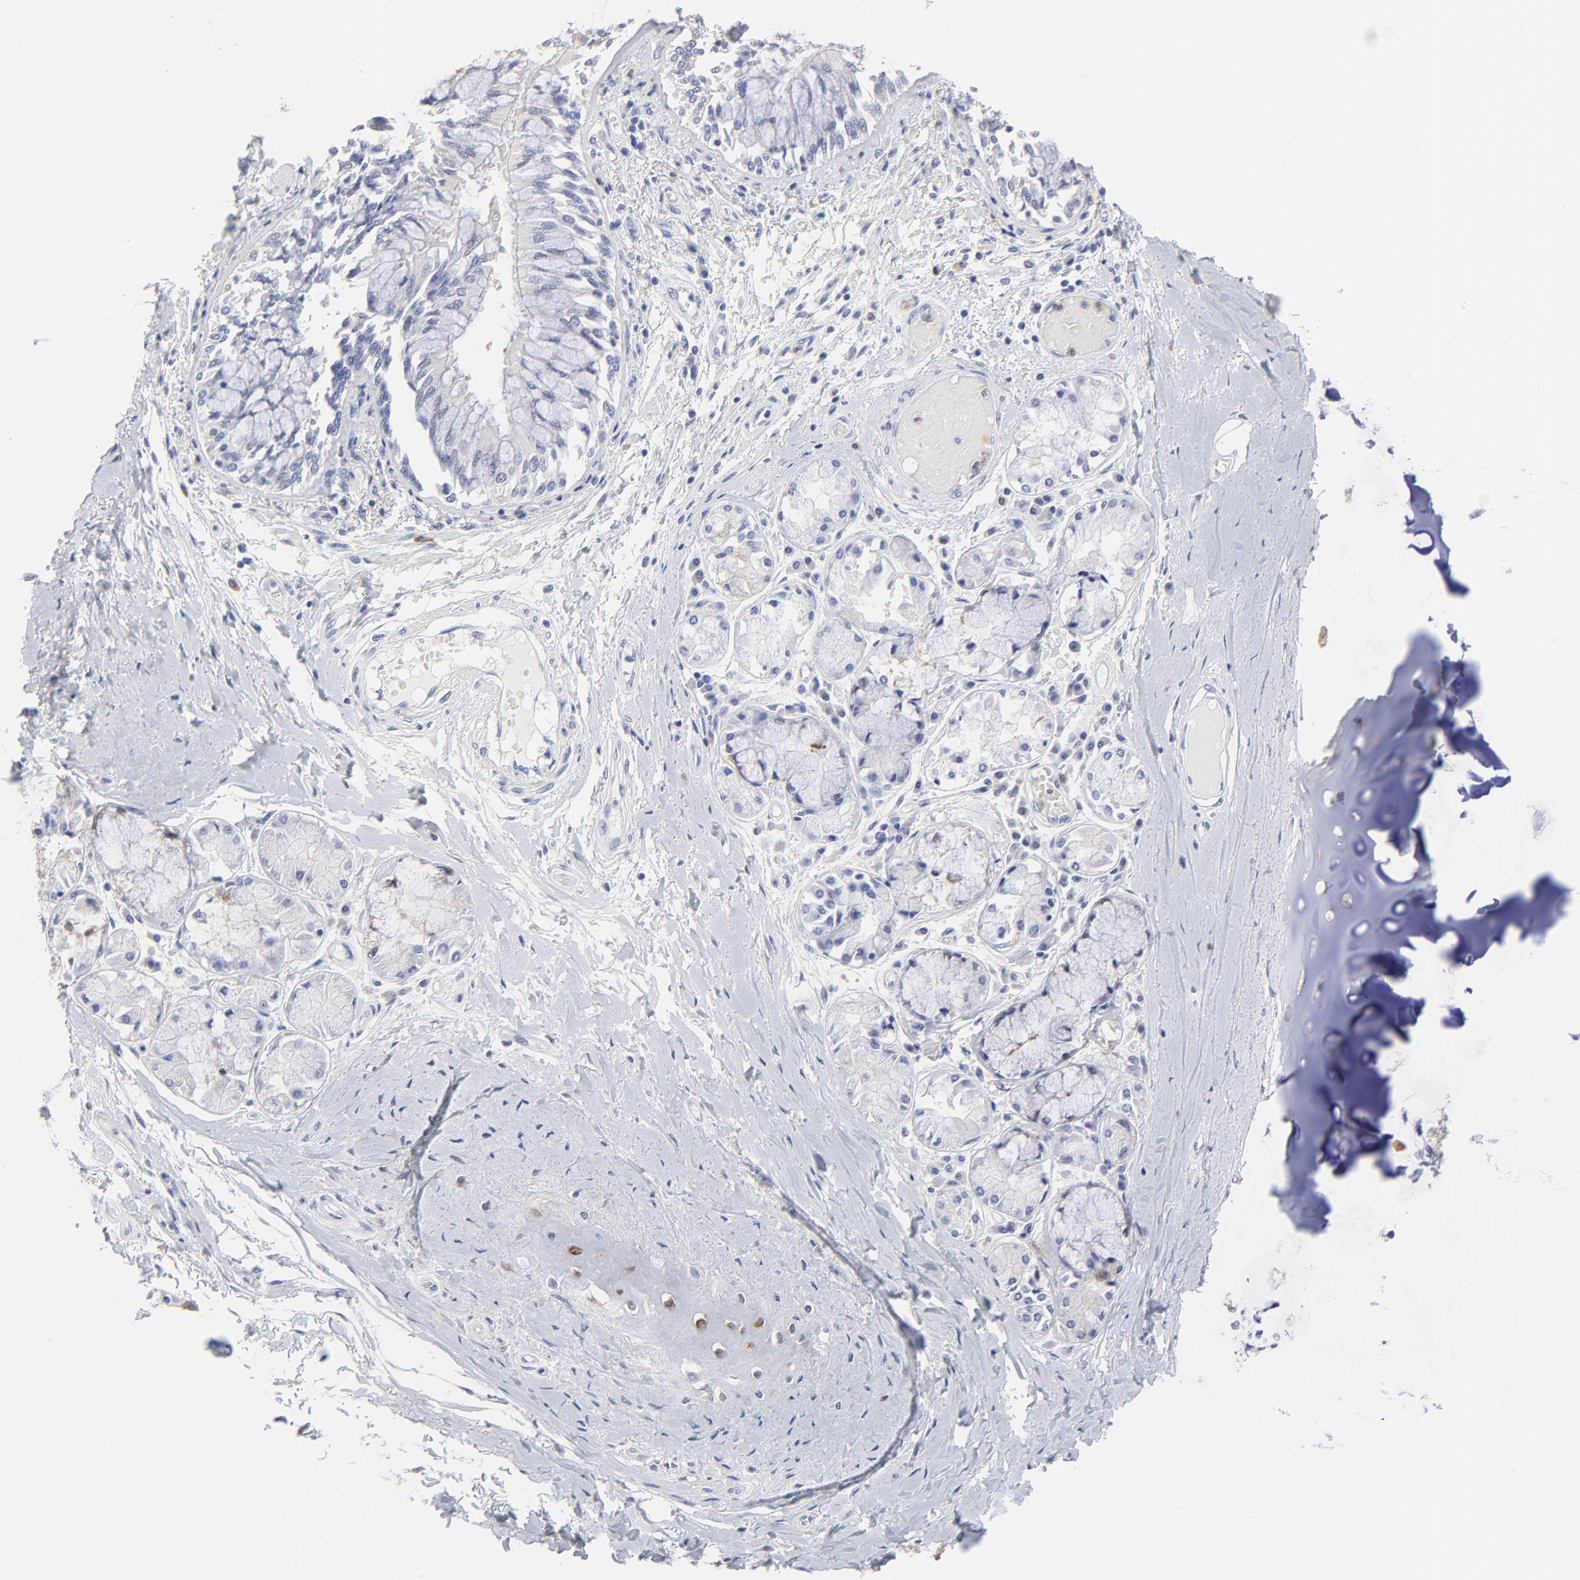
{"staining": {"intensity": "negative", "quantity": "none", "location": "none"}, "tissue": "bronchus", "cell_type": "Respiratory epithelial cells", "image_type": "normal", "snomed": [{"axis": "morphology", "description": "Normal tissue, NOS"}, {"axis": "topography", "description": "Cartilage tissue"}, {"axis": "topography", "description": "Bronchus"}, {"axis": "topography", "description": "Lung"}, {"axis": "topography", "description": "Peripheral nerve tissue"}], "caption": "The histopathology image displays no staining of respiratory epithelial cells in unremarkable bronchus.", "gene": "SMARCA1", "patient": {"sex": "female", "age": 49}}